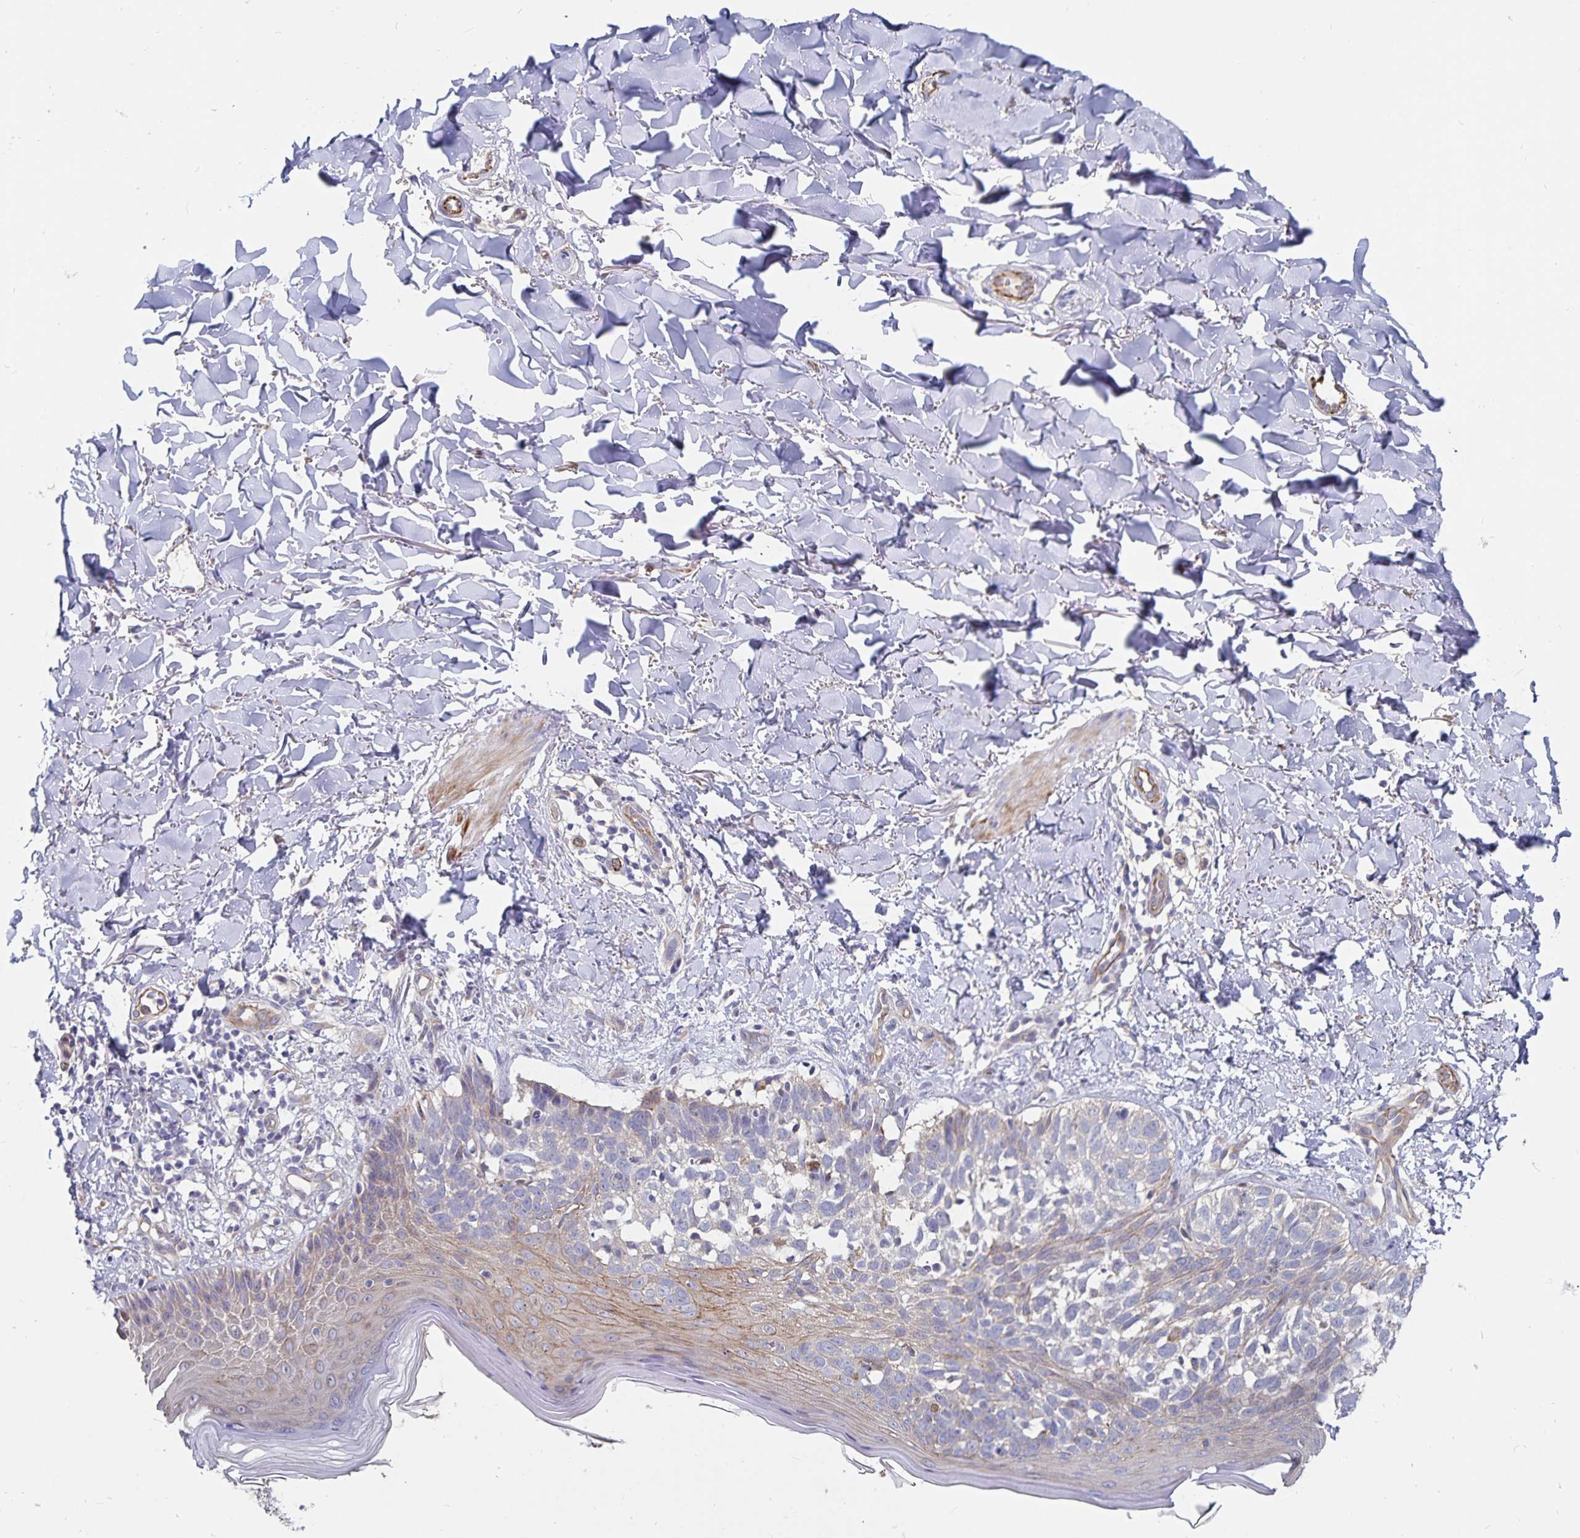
{"staining": {"intensity": "negative", "quantity": "none", "location": "none"}, "tissue": "skin cancer", "cell_type": "Tumor cells", "image_type": "cancer", "snomed": [{"axis": "morphology", "description": "Basal cell carcinoma"}, {"axis": "topography", "description": "Skin"}], "caption": "This image is of basal cell carcinoma (skin) stained with IHC to label a protein in brown with the nuclei are counter-stained blue. There is no expression in tumor cells.", "gene": "SSTR1", "patient": {"sex": "female", "age": 45}}